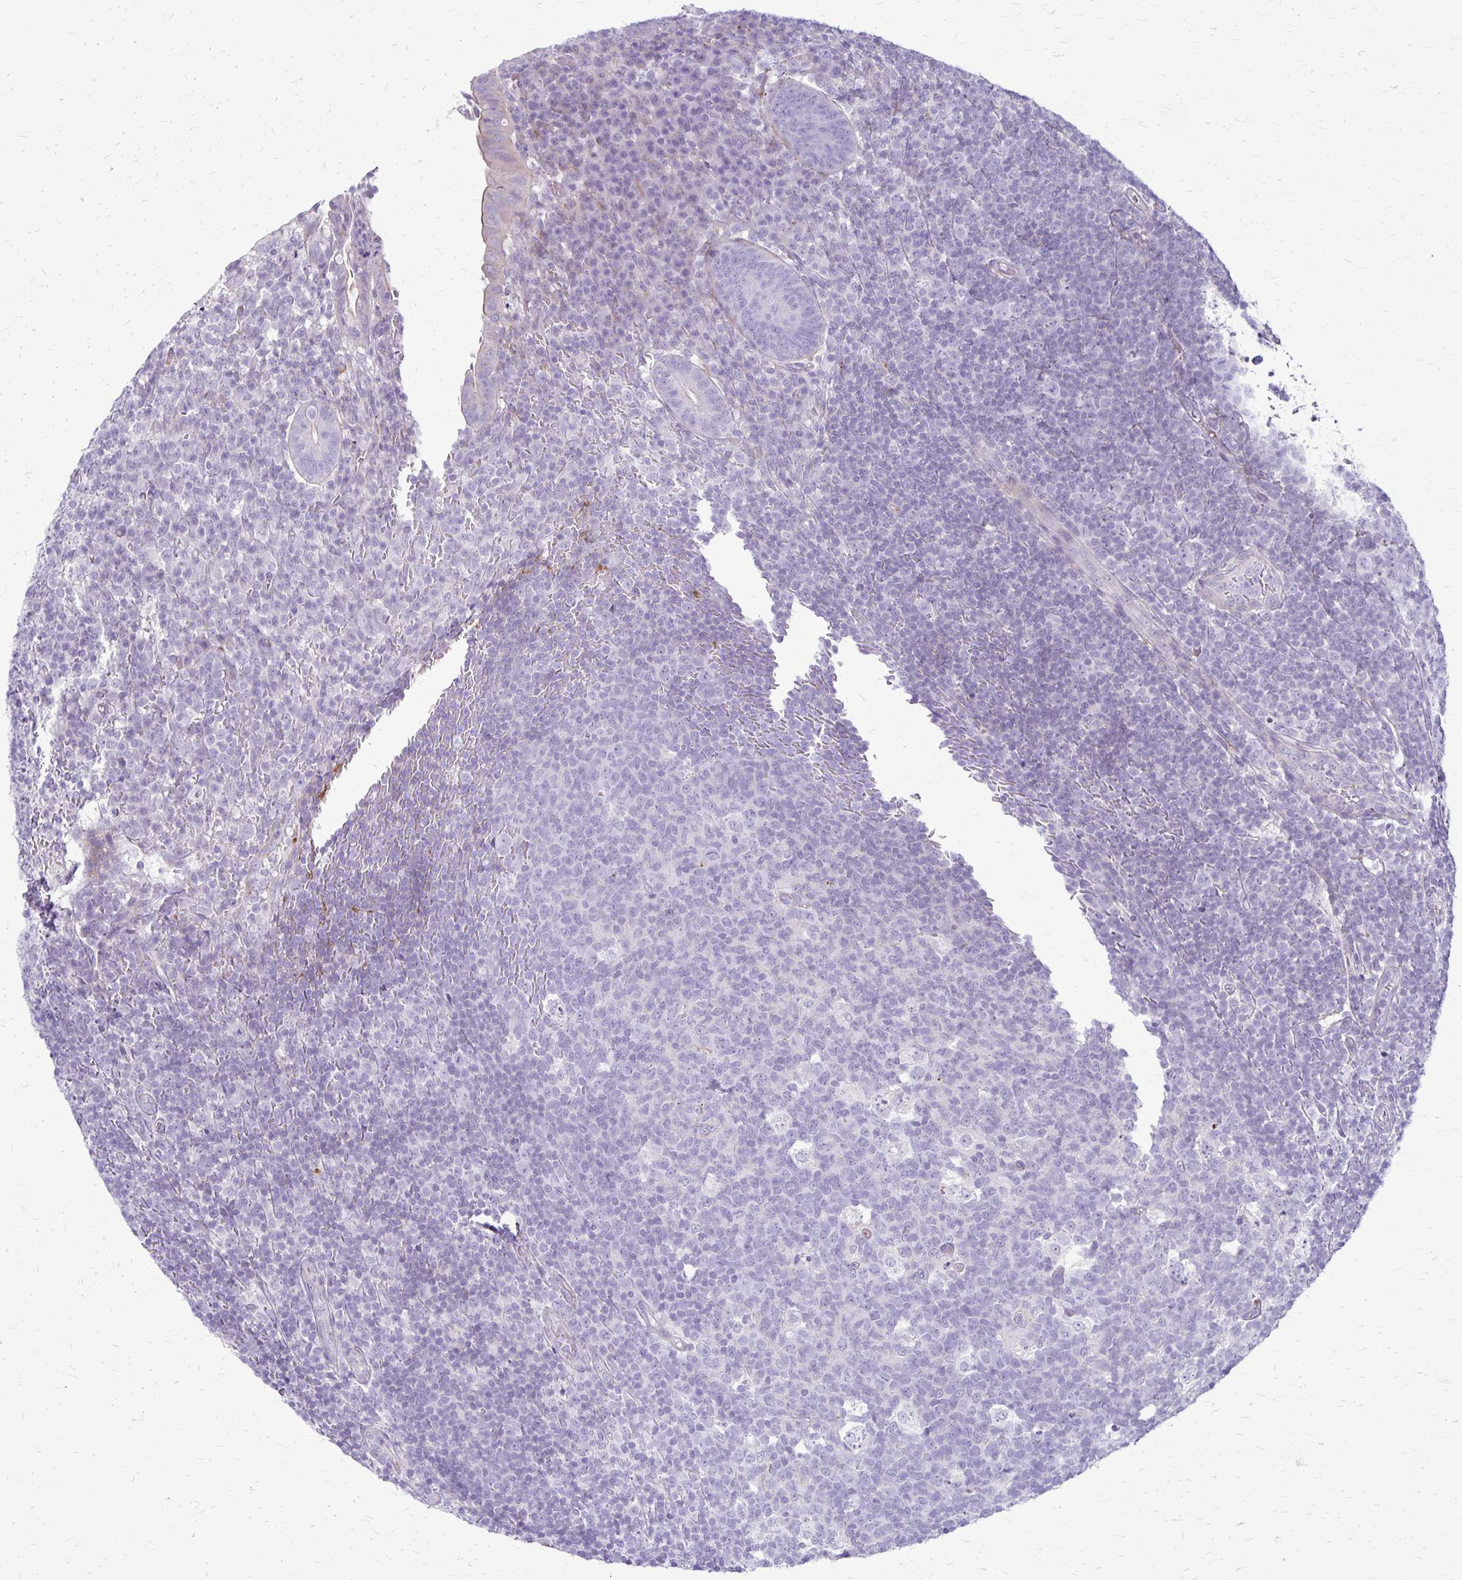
{"staining": {"intensity": "negative", "quantity": "none", "location": "none"}, "tissue": "appendix", "cell_type": "Glandular cells", "image_type": "normal", "snomed": [{"axis": "morphology", "description": "Normal tissue, NOS"}, {"axis": "topography", "description": "Appendix"}], "caption": "Normal appendix was stained to show a protein in brown. There is no significant positivity in glandular cells.", "gene": "GP9", "patient": {"sex": "male", "age": 18}}